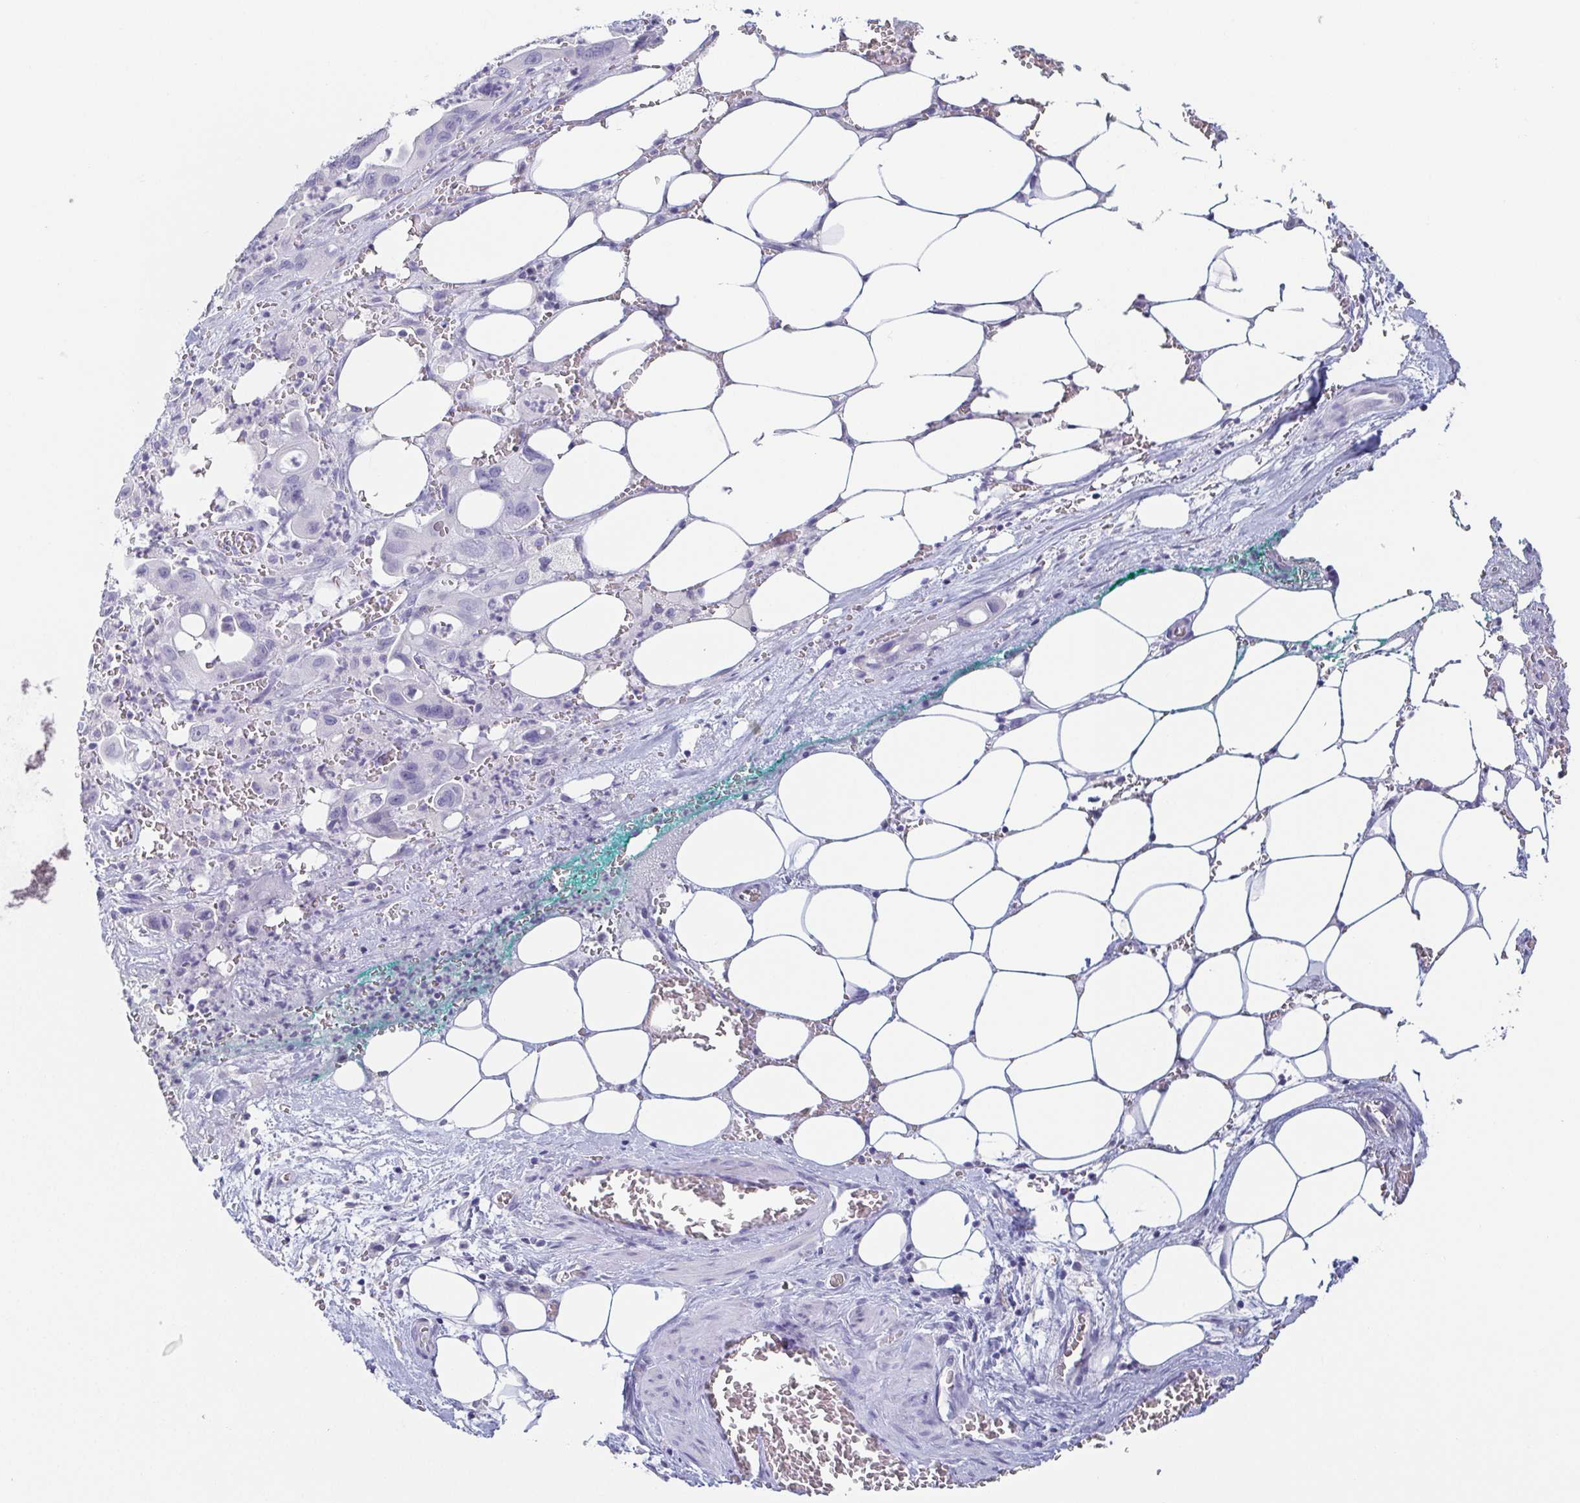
{"staining": {"intensity": "negative", "quantity": "none", "location": "none"}, "tissue": "pancreatic cancer", "cell_type": "Tumor cells", "image_type": "cancer", "snomed": [{"axis": "morphology", "description": "Adenocarcinoma, NOS"}, {"axis": "topography", "description": "Pancreas"}], "caption": "This is a histopathology image of immunohistochemistry (IHC) staining of adenocarcinoma (pancreatic), which shows no positivity in tumor cells.", "gene": "ITLN1", "patient": {"sex": "male", "age": 61}}